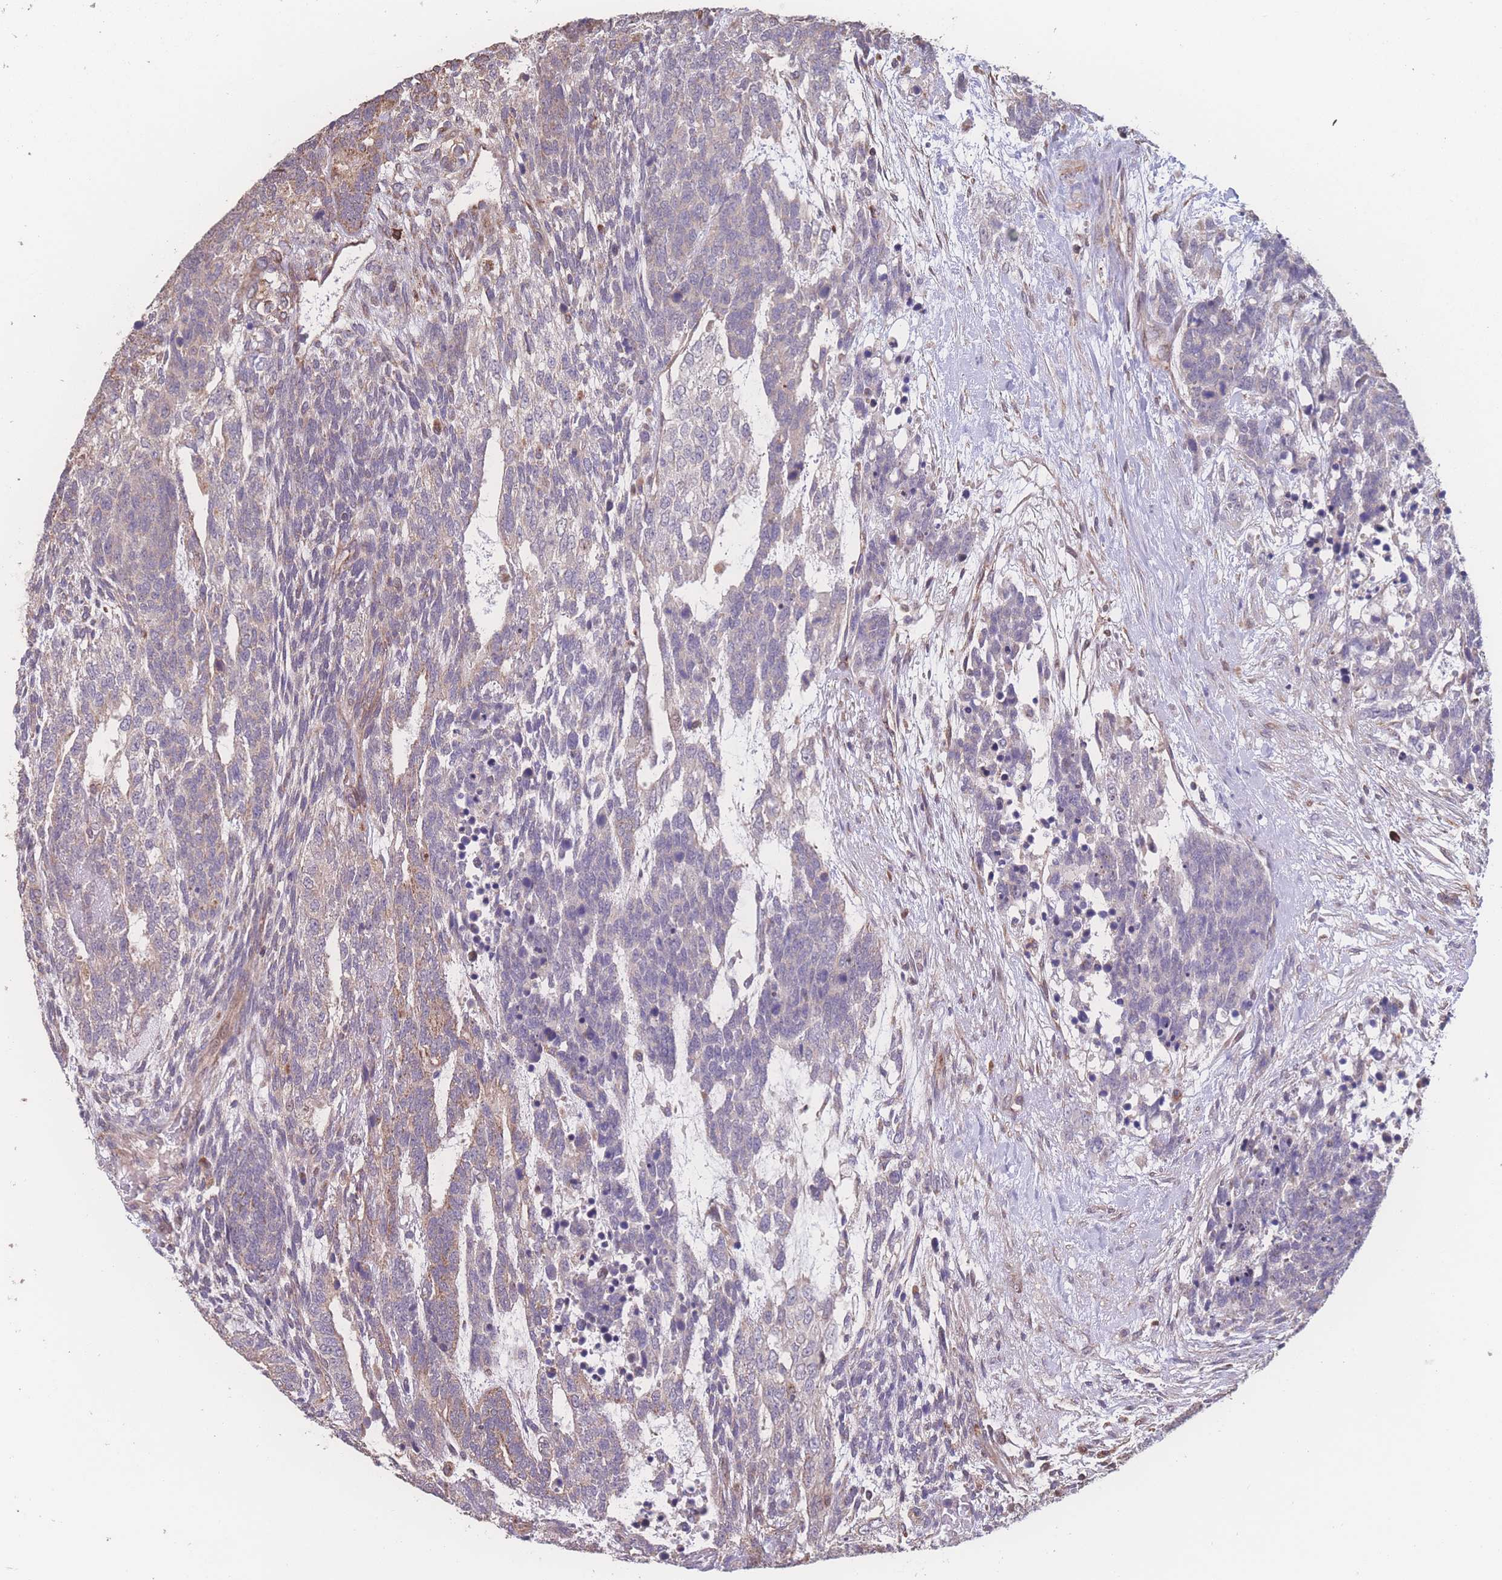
{"staining": {"intensity": "moderate", "quantity": "25%-75%", "location": "cytoplasmic/membranous"}, "tissue": "testis cancer", "cell_type": "Tumor cells", "image_type": "cancer", "snomed": [{"axis": "morphology", "description": "Carcinoma, Embryonal, NOS"}, {"axis": "topography", "description": "Testis"}], "caption": "Testis cancer stained with DAB (3,3'-diaminobenzidine) IHC reveals medium levels of moderate cytoplasmic/membranous staining in approximately 25%-75% of tumor cells. The protein of interest is stained brown, and the nuclei are stained in blue (DAB IHC with brightfield microscopy, high magnification).", "gene": "SGSM3", "patient": {"sex": "male", "age": 23}}